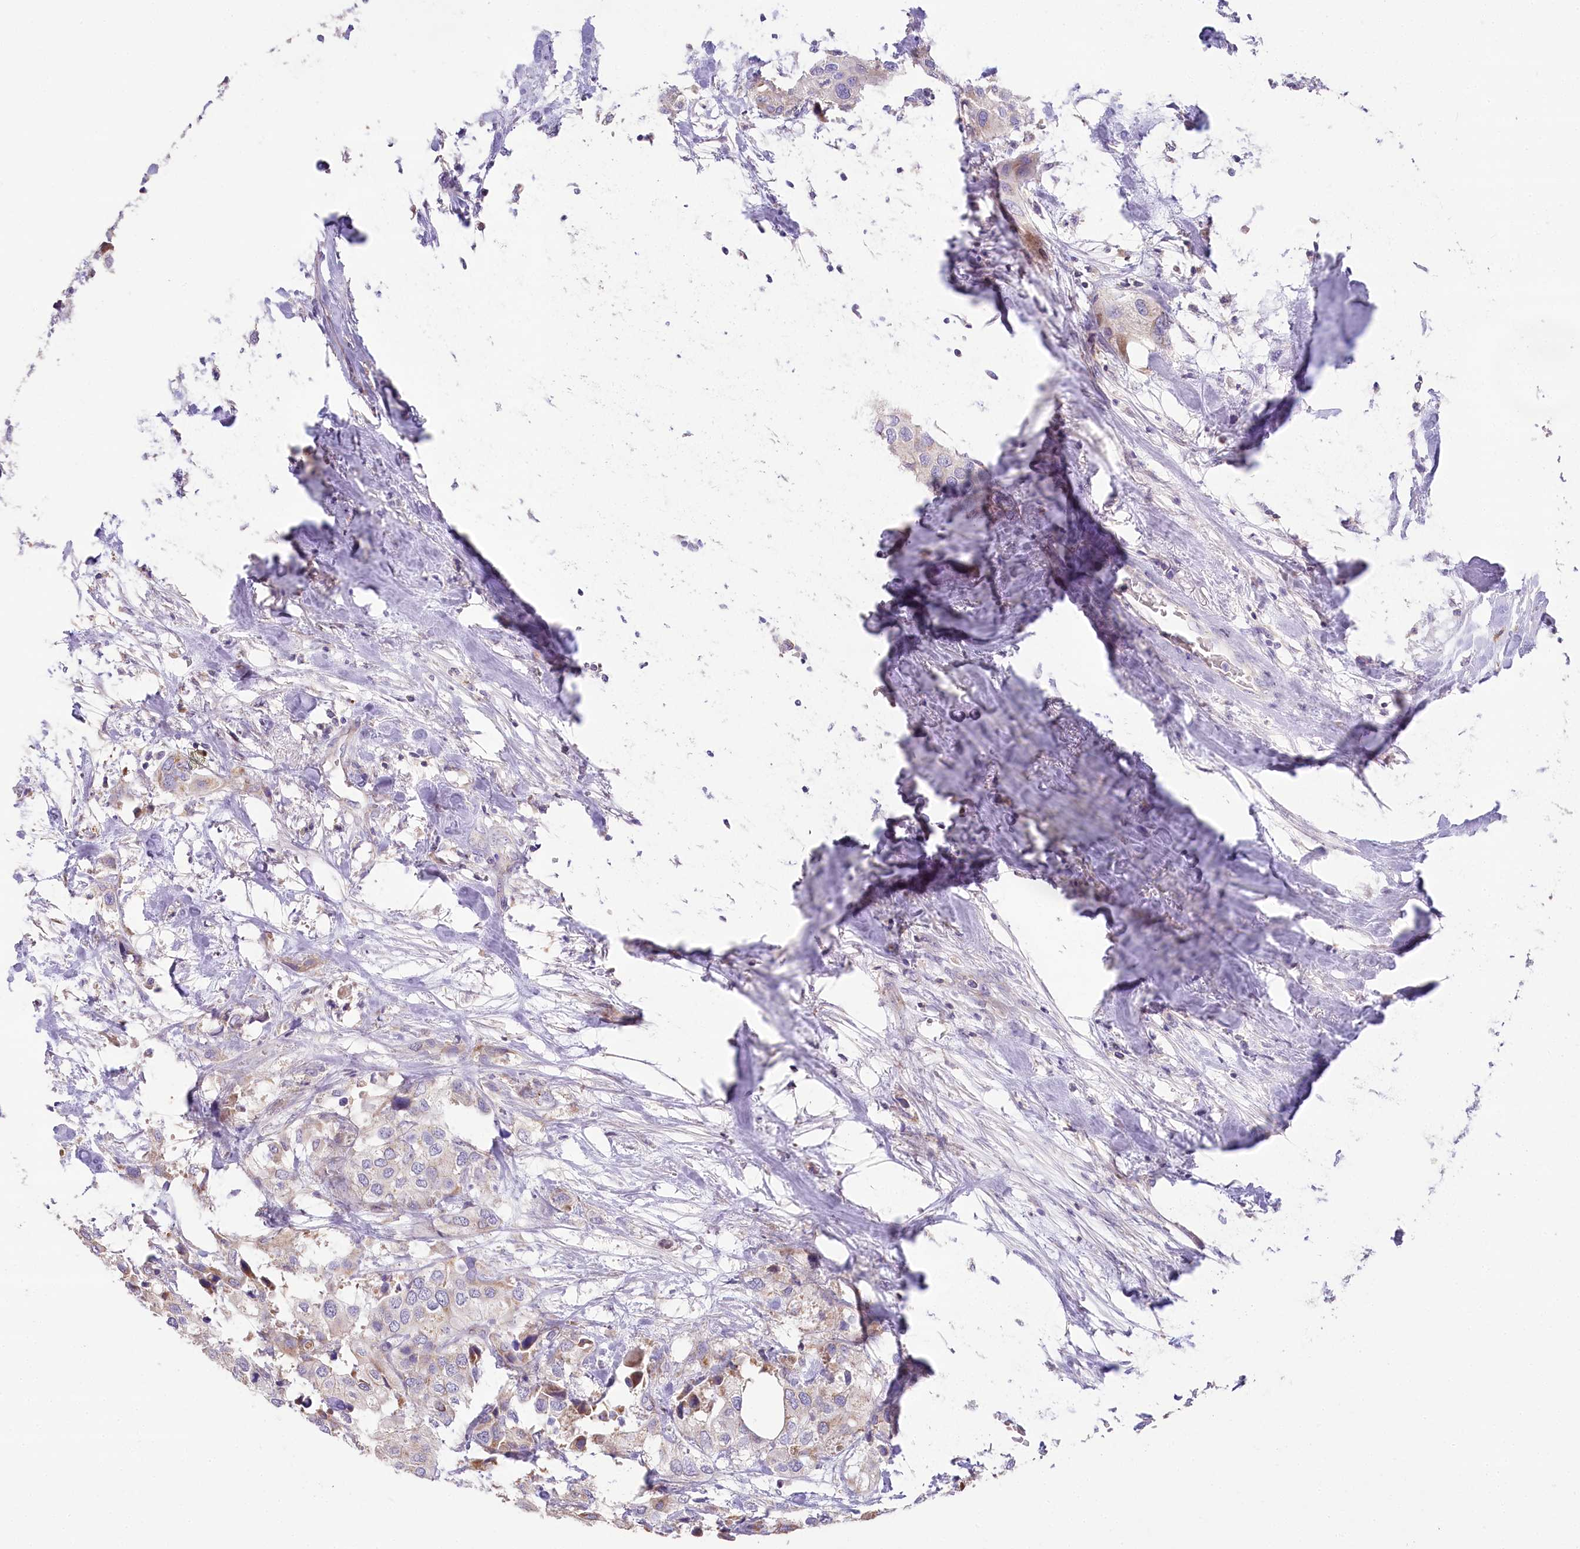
{"staining": {"intensity": "negative", "quantity": "none", "location": "none"}, "tissue": "urothelial cancer", "cell_type": "Tumor cells", "image_type": "cancer", "snomed": [{"axis": "morphology", "description": "Urothelial carcinoma, High grade"}, {"axis": "topography", "description": "Urinary bladder"}], "caption": "Urothelial carcinoma (high-grade) was stained to show a protein in brown. There is no significant expression in tumor cells.", "gene": "SLC6A11", "patient": {"sex": "male", "age": 64}}